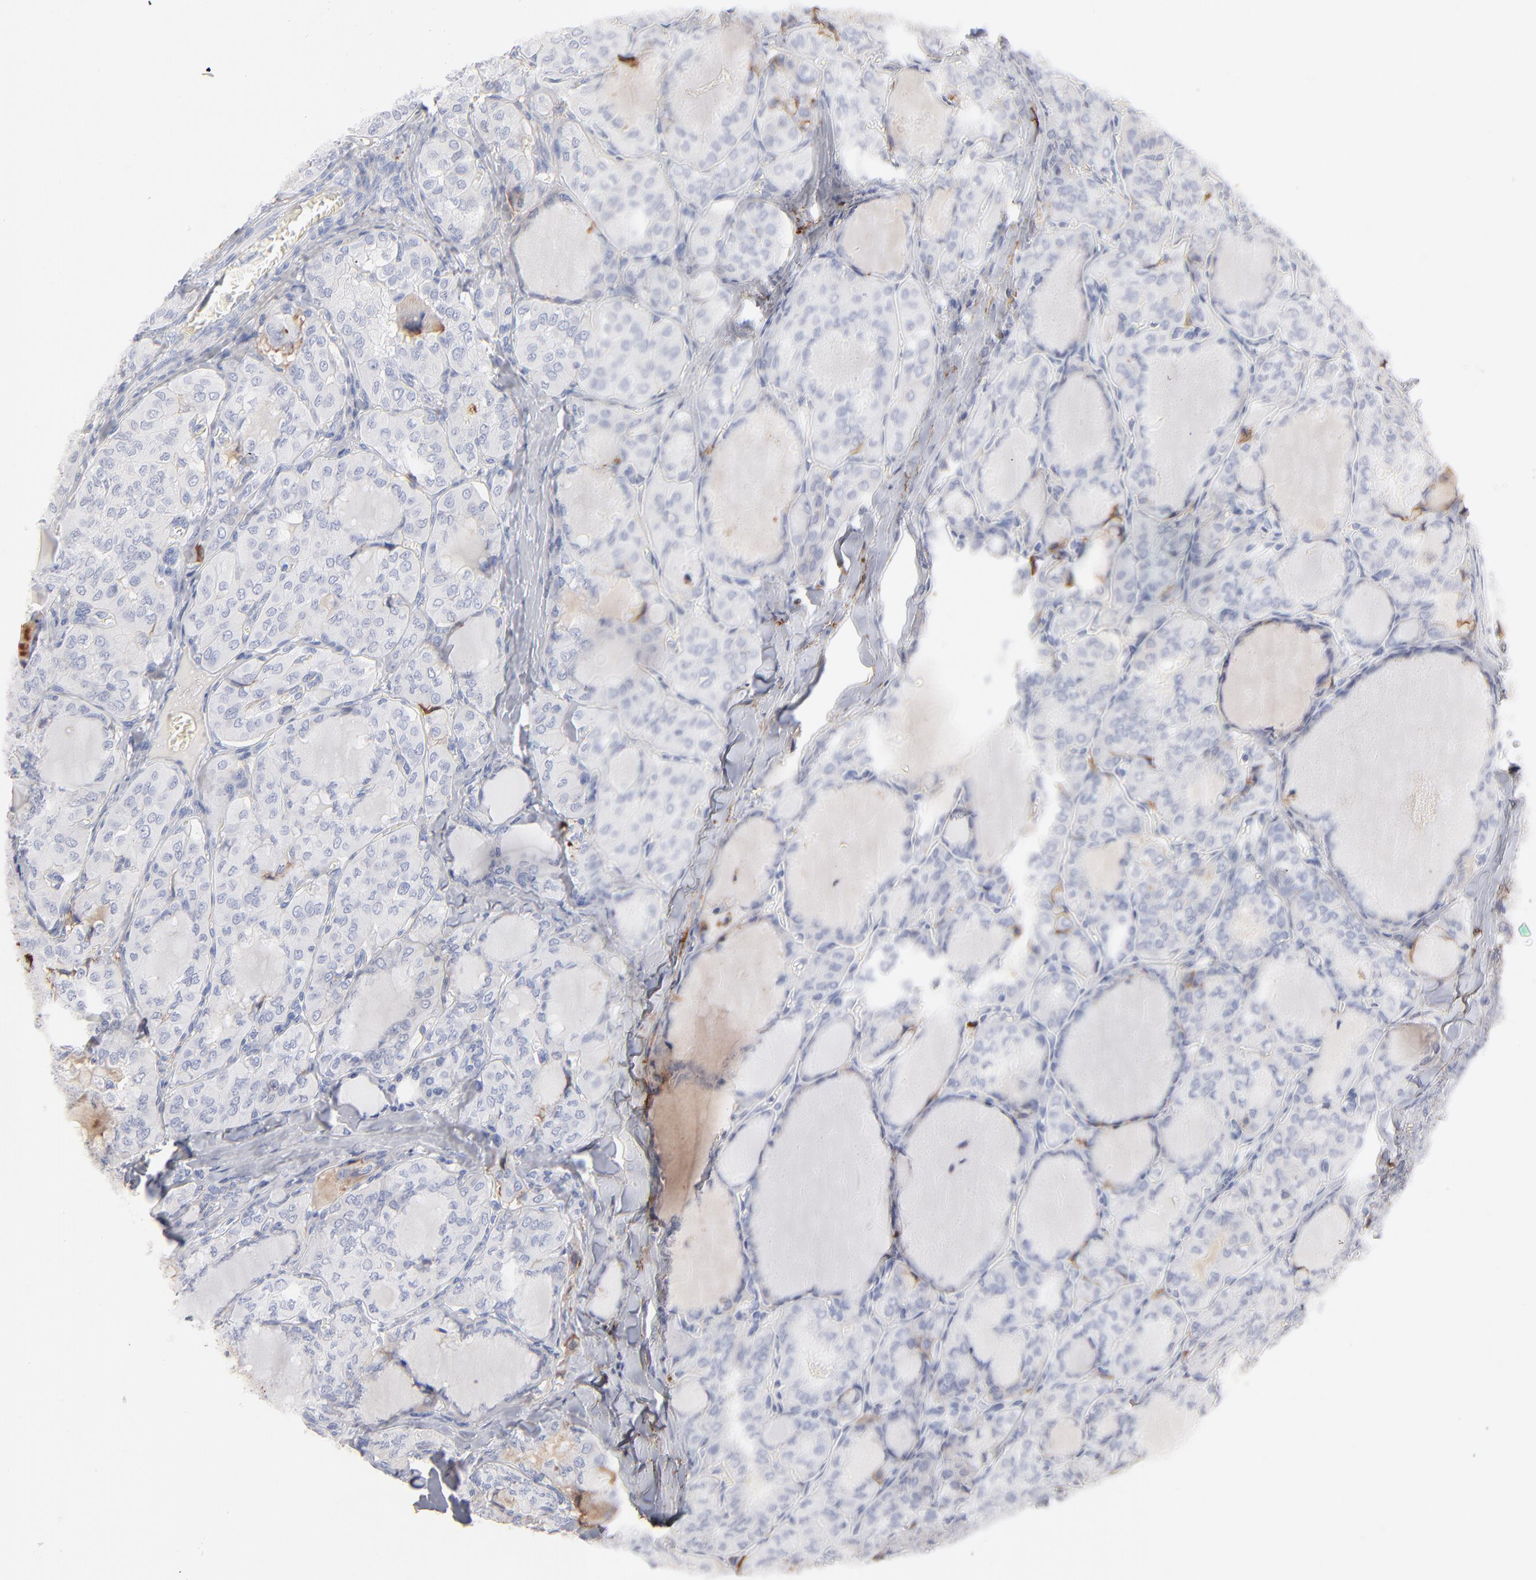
{"staining": {"intensity": "negative", "quantity": "none", "location": "none"}, "tissue": "thyroid cancer", "cell_type": "Tumor cells", "image_type": "cancer", "snomed": [{"axis": "morphology", "description": "Papillary adenocarcinoma, NOS"}, {"axis": "topography", "description": "Thyroid gland"}], "caption": "Tumor cells show no significant protein expression in thyroid cancer. (DAB immunohistochemistry (IHC) with hematoxylin counter stain).", "gene": "APOH", "patient": {"sex": "male", "age": 20}}